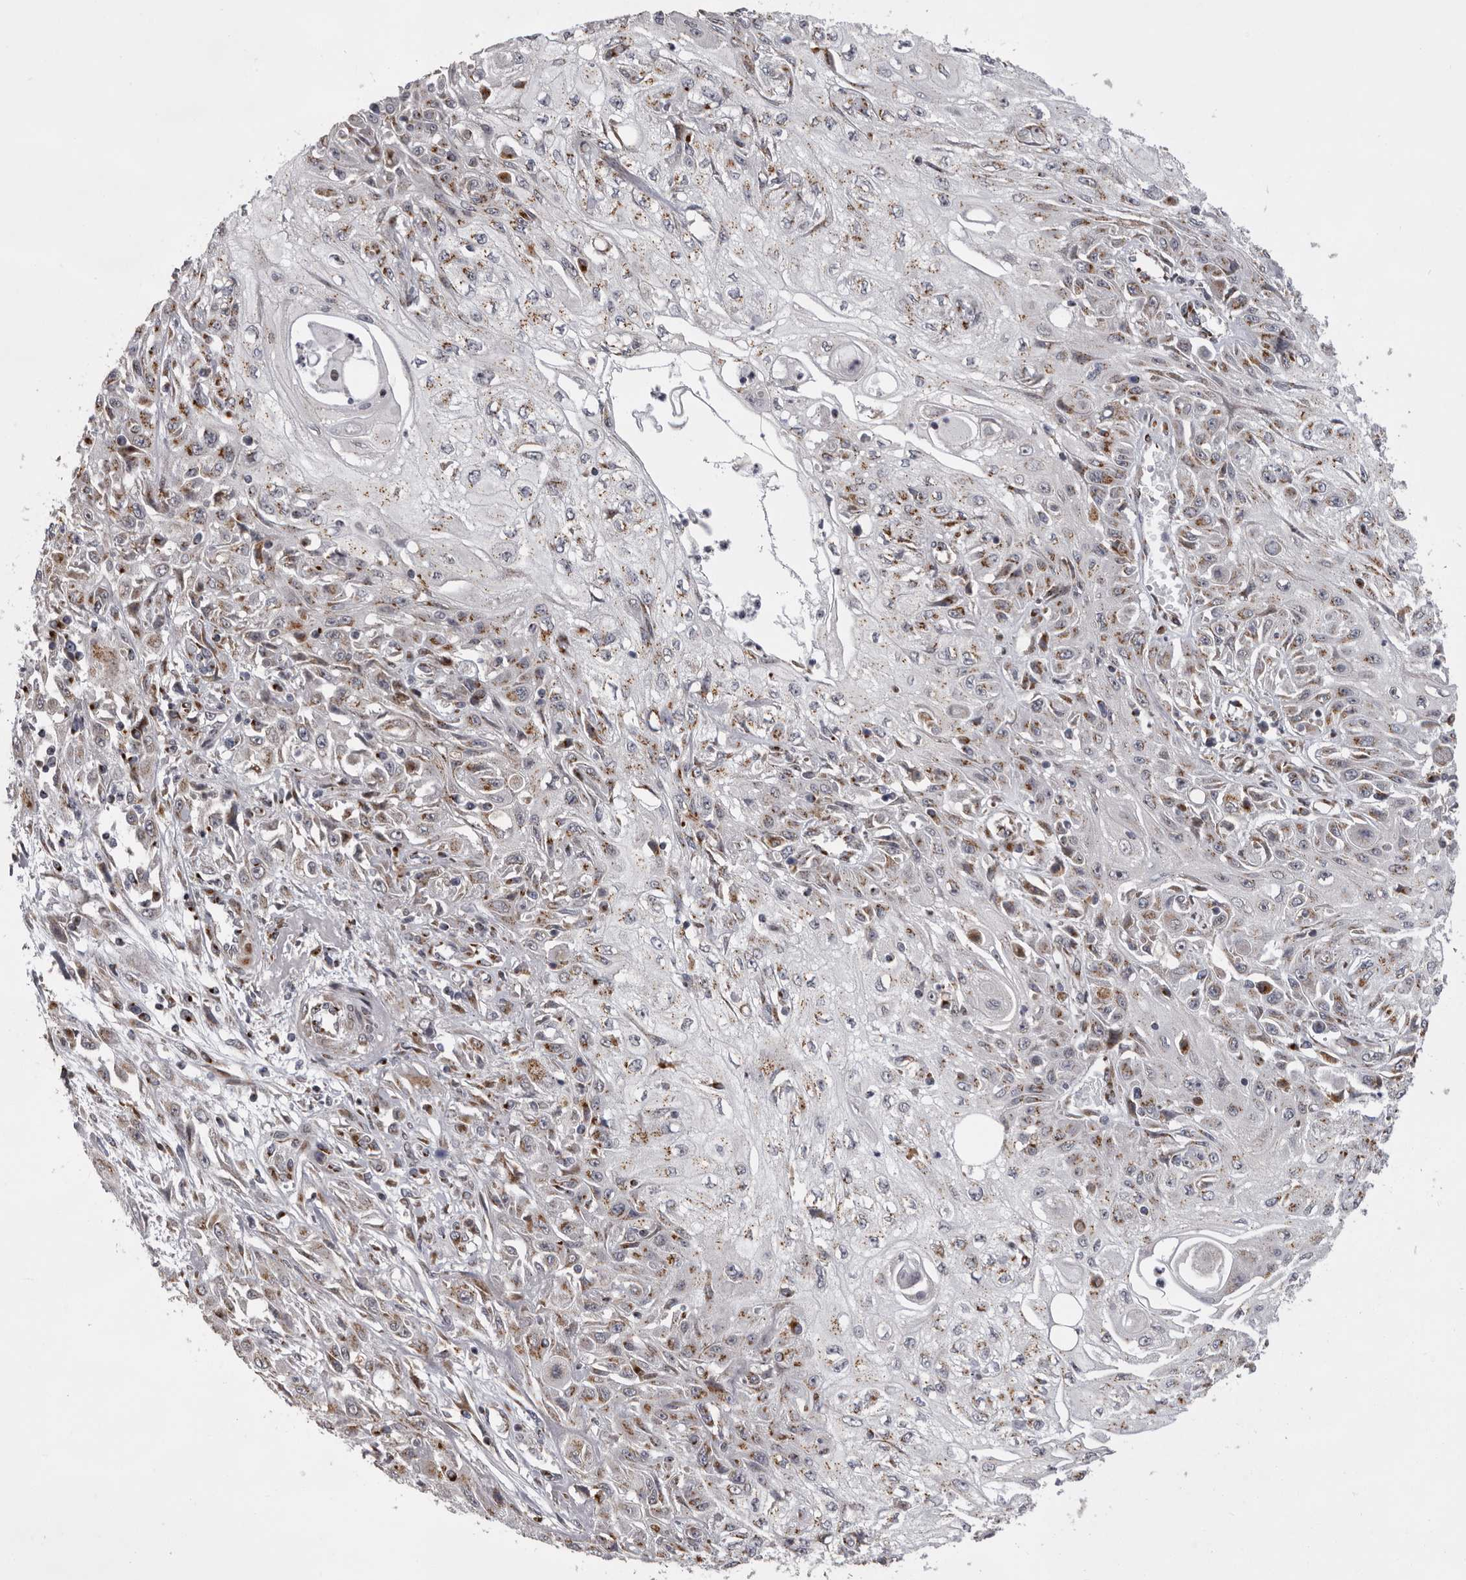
{"staining": {"intensity": "weak", "quantity": ">75%", "location": "cytoplasmic/membranous"}, "tissue": "skin cancer", "cell_type": "Tumor cells", "image_type": "cancer", "snomed": [{"axis": "morphology", "description": "Squamous cell carcinoma, NOS"}, {"axis": "morphology", "description": "Squamous cell carcinoma, metastatic, NOS"}, {"axis": "topography", "description": "Skin"}, {"axis": "topography", "description": "Lymph node"}], "caption": "This is a micrograph of immunohistochemistry staining of metastatic squamous cell carcinoma (skin), which shows weak expression in the cytoplasmic/membranous of tumor cells.", "gene": "WDR47", "patient": {"sex": "male", "age": 75}}